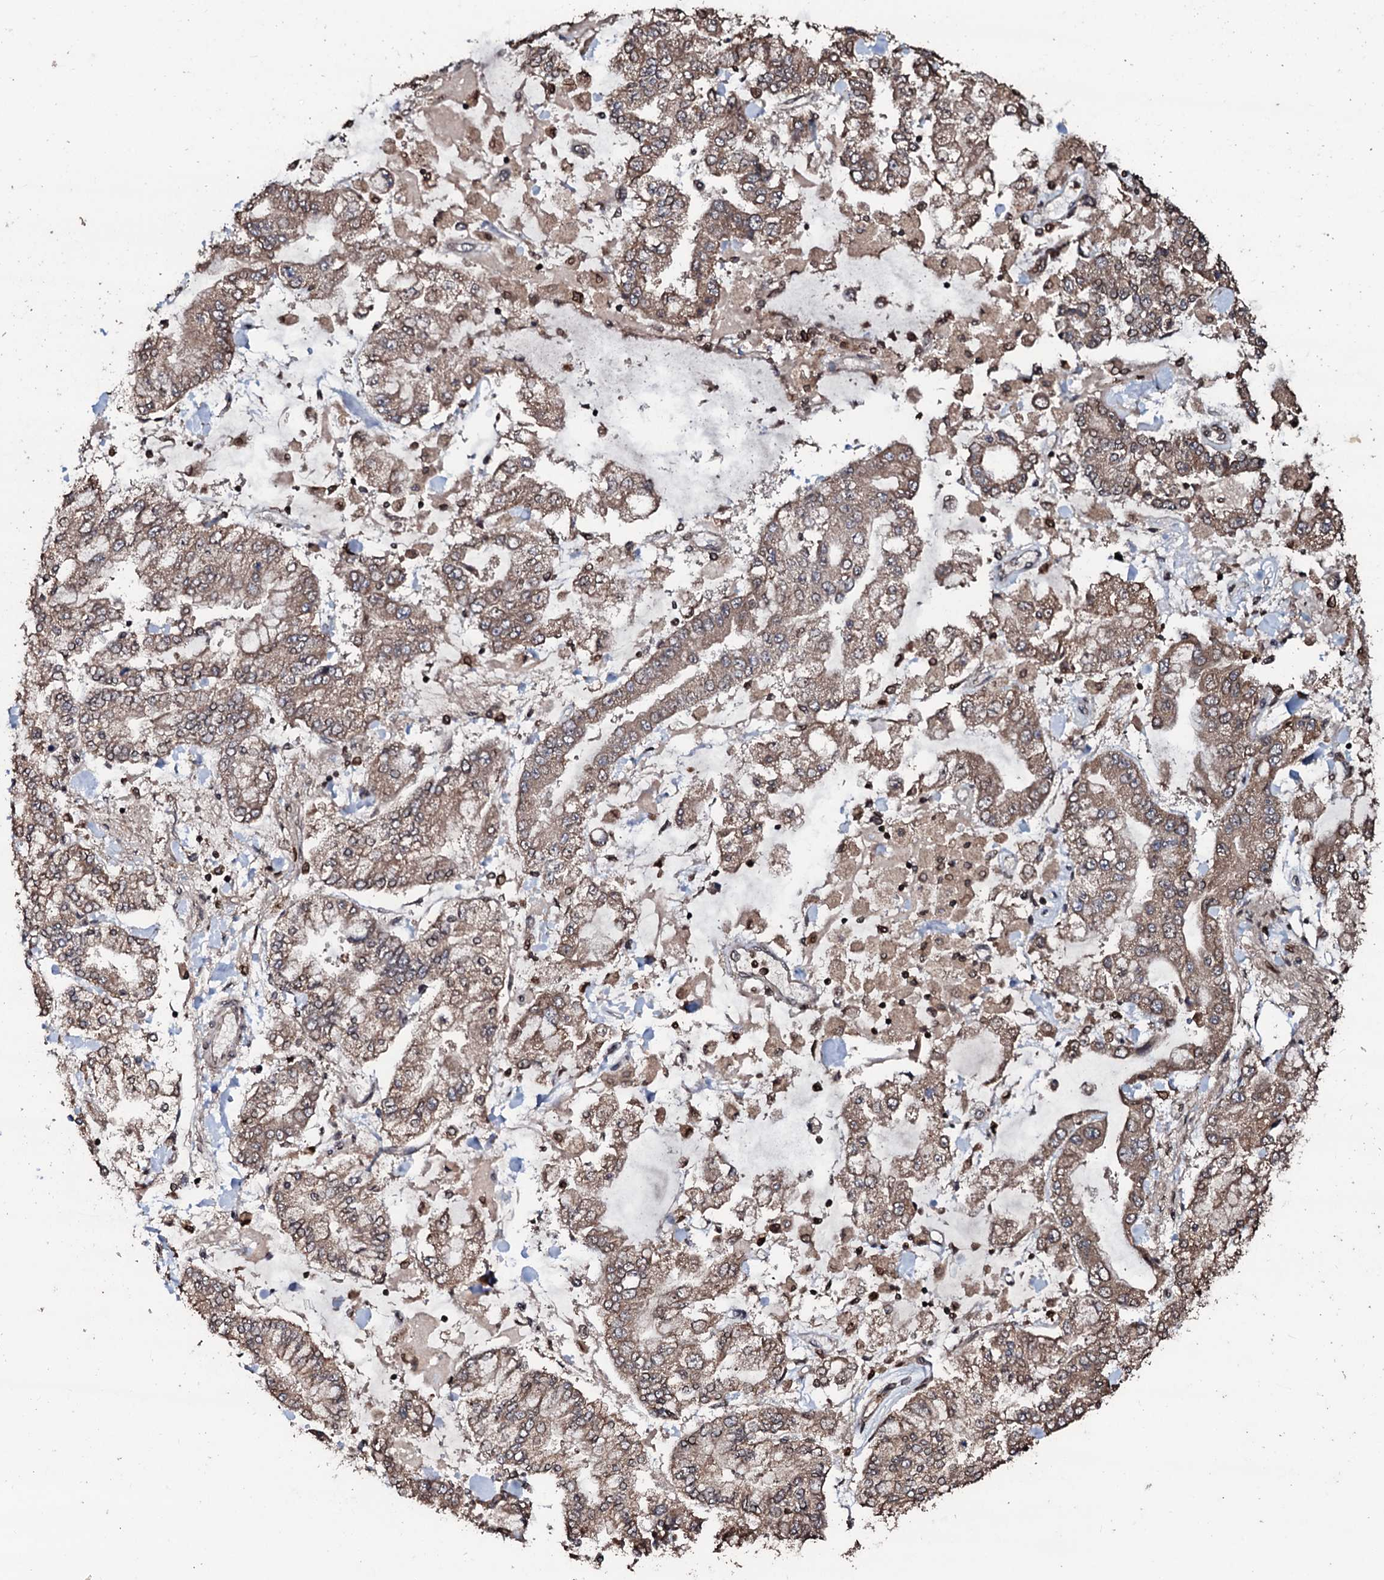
{"staining": {"intensity": "moderate", "quantity": ">75%", "location": "cytoplasmic/membranous"}, "tissue": "stomach cancer", "cell_type": "Tumor cells", "image_type": "cancer", "snomed": [{"axis": "morphology", "description": "Normal tissue, NOS"}, {"axis": "morphology", "description": "Adenocarcinoma, NOS"}, {"axis": "topography", "description": "Stomach, upper"}, {"axis": "topography", "description": "Stomach"}], "caption": "Adenocarcinoma (stomach) stained with DAB IHC demonstrates medium levels of moderate cytoplasmic/membranous positivity in approximately >75% of tumor cells.", "gene": "SDHAF2", "patient": {"sex": "male", "age": 76}}